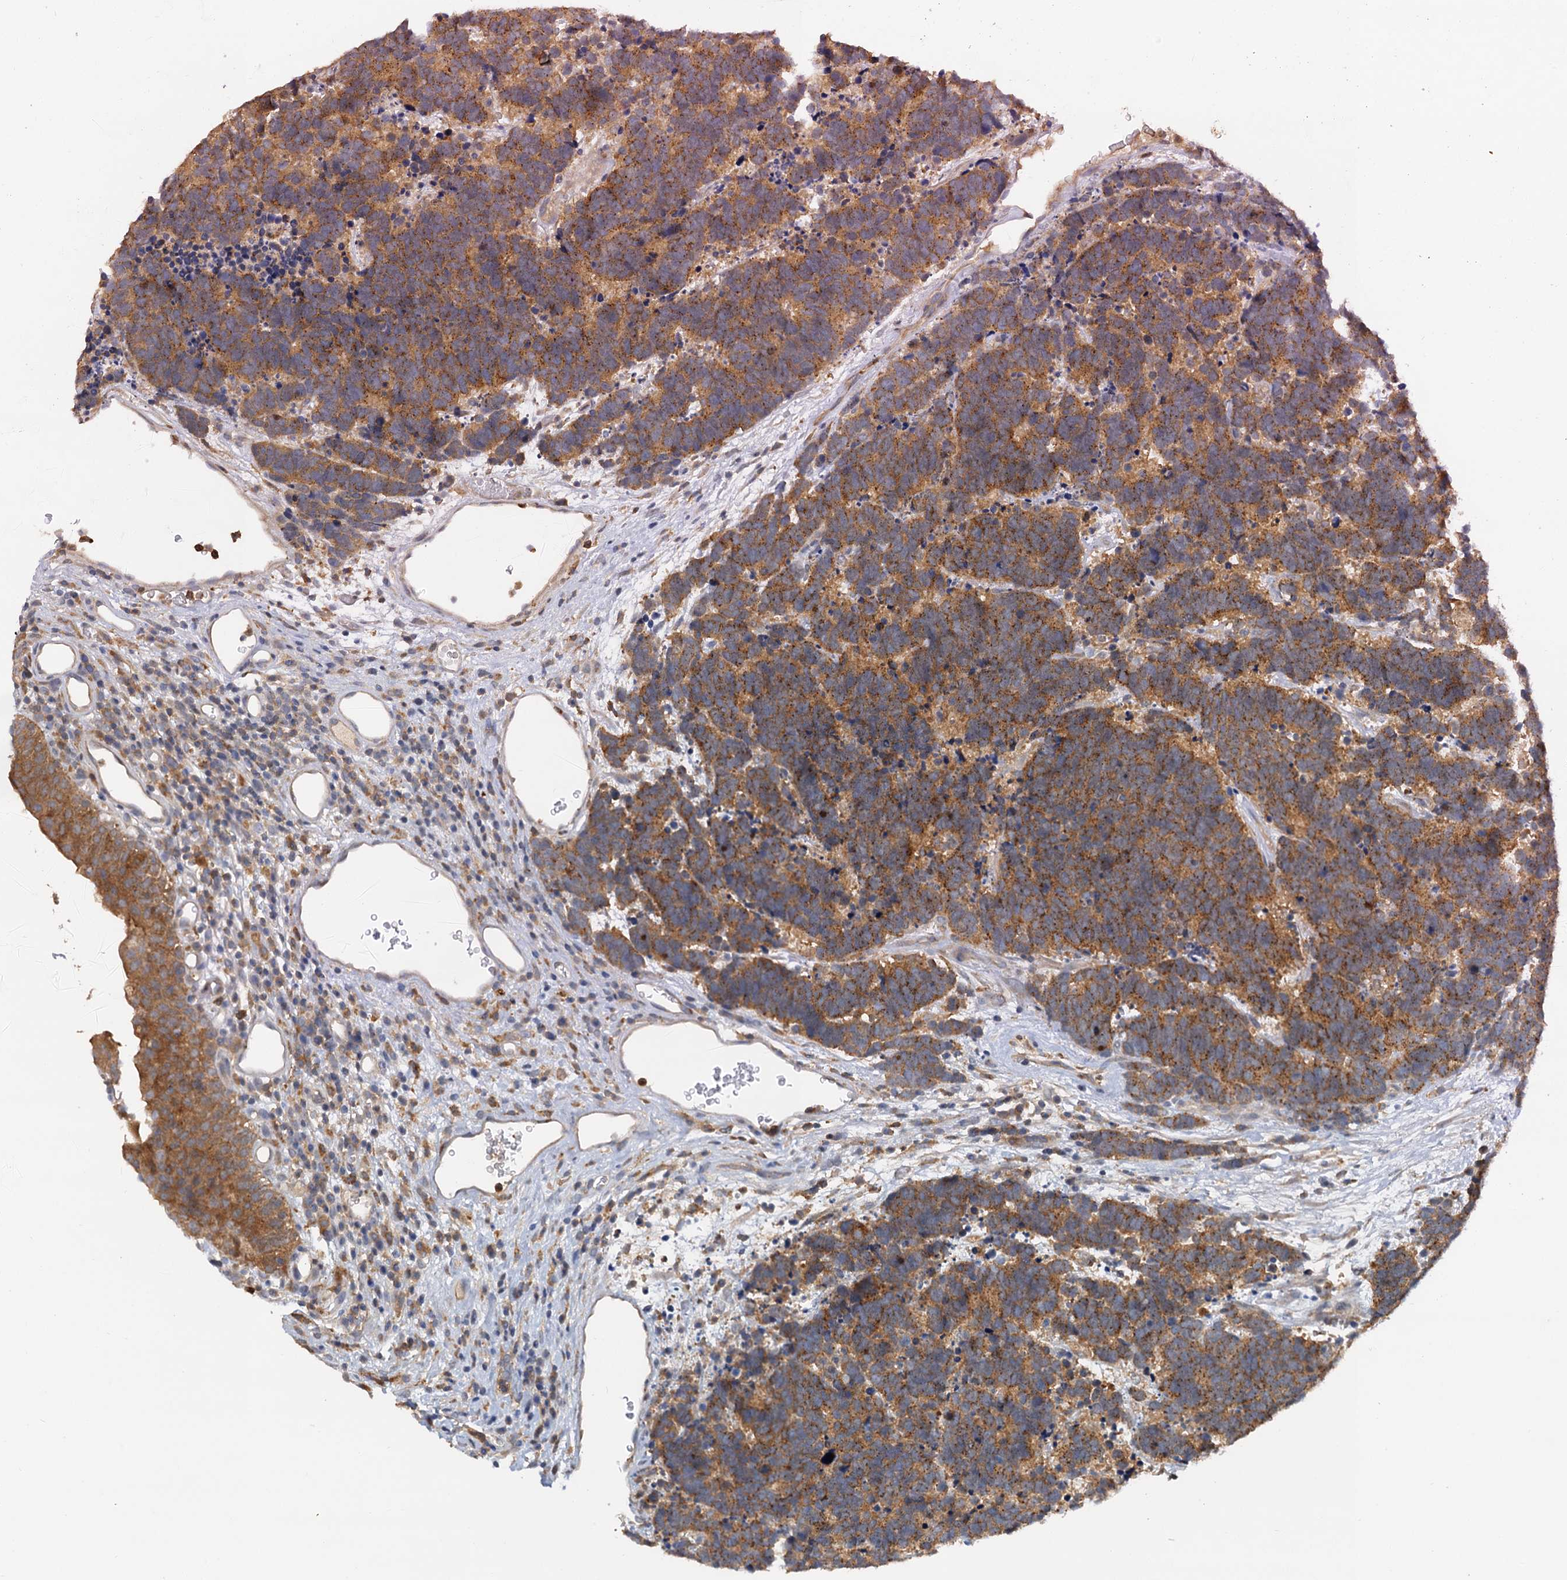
{"staining": {"intensity": "moderate", "quantity": ">75%", "location": "cytoplasmic/membranous"}, "tissue": "carcinoid", "cell_type": "Tumor cells", "image_type": "cancer", "snomed": [{"axis": "morphology", "description": "Carcinoma, NOS"}, {"axis": "morphology", "description": "Carcinoid, malignant, NOS"}, {"axis": "topography", "description": "Urinary bladder"}], "caption": "Protein analysis of carcinoma tissue exhibits moderate cytoplasmic/membranous expression in approximately >75% of tumor cells. Ihc stains the protein of interest in brown and the nuclei are stained blue.", "gene": "TOLLIP", "patient": {"sex": "male", "age": 57}}